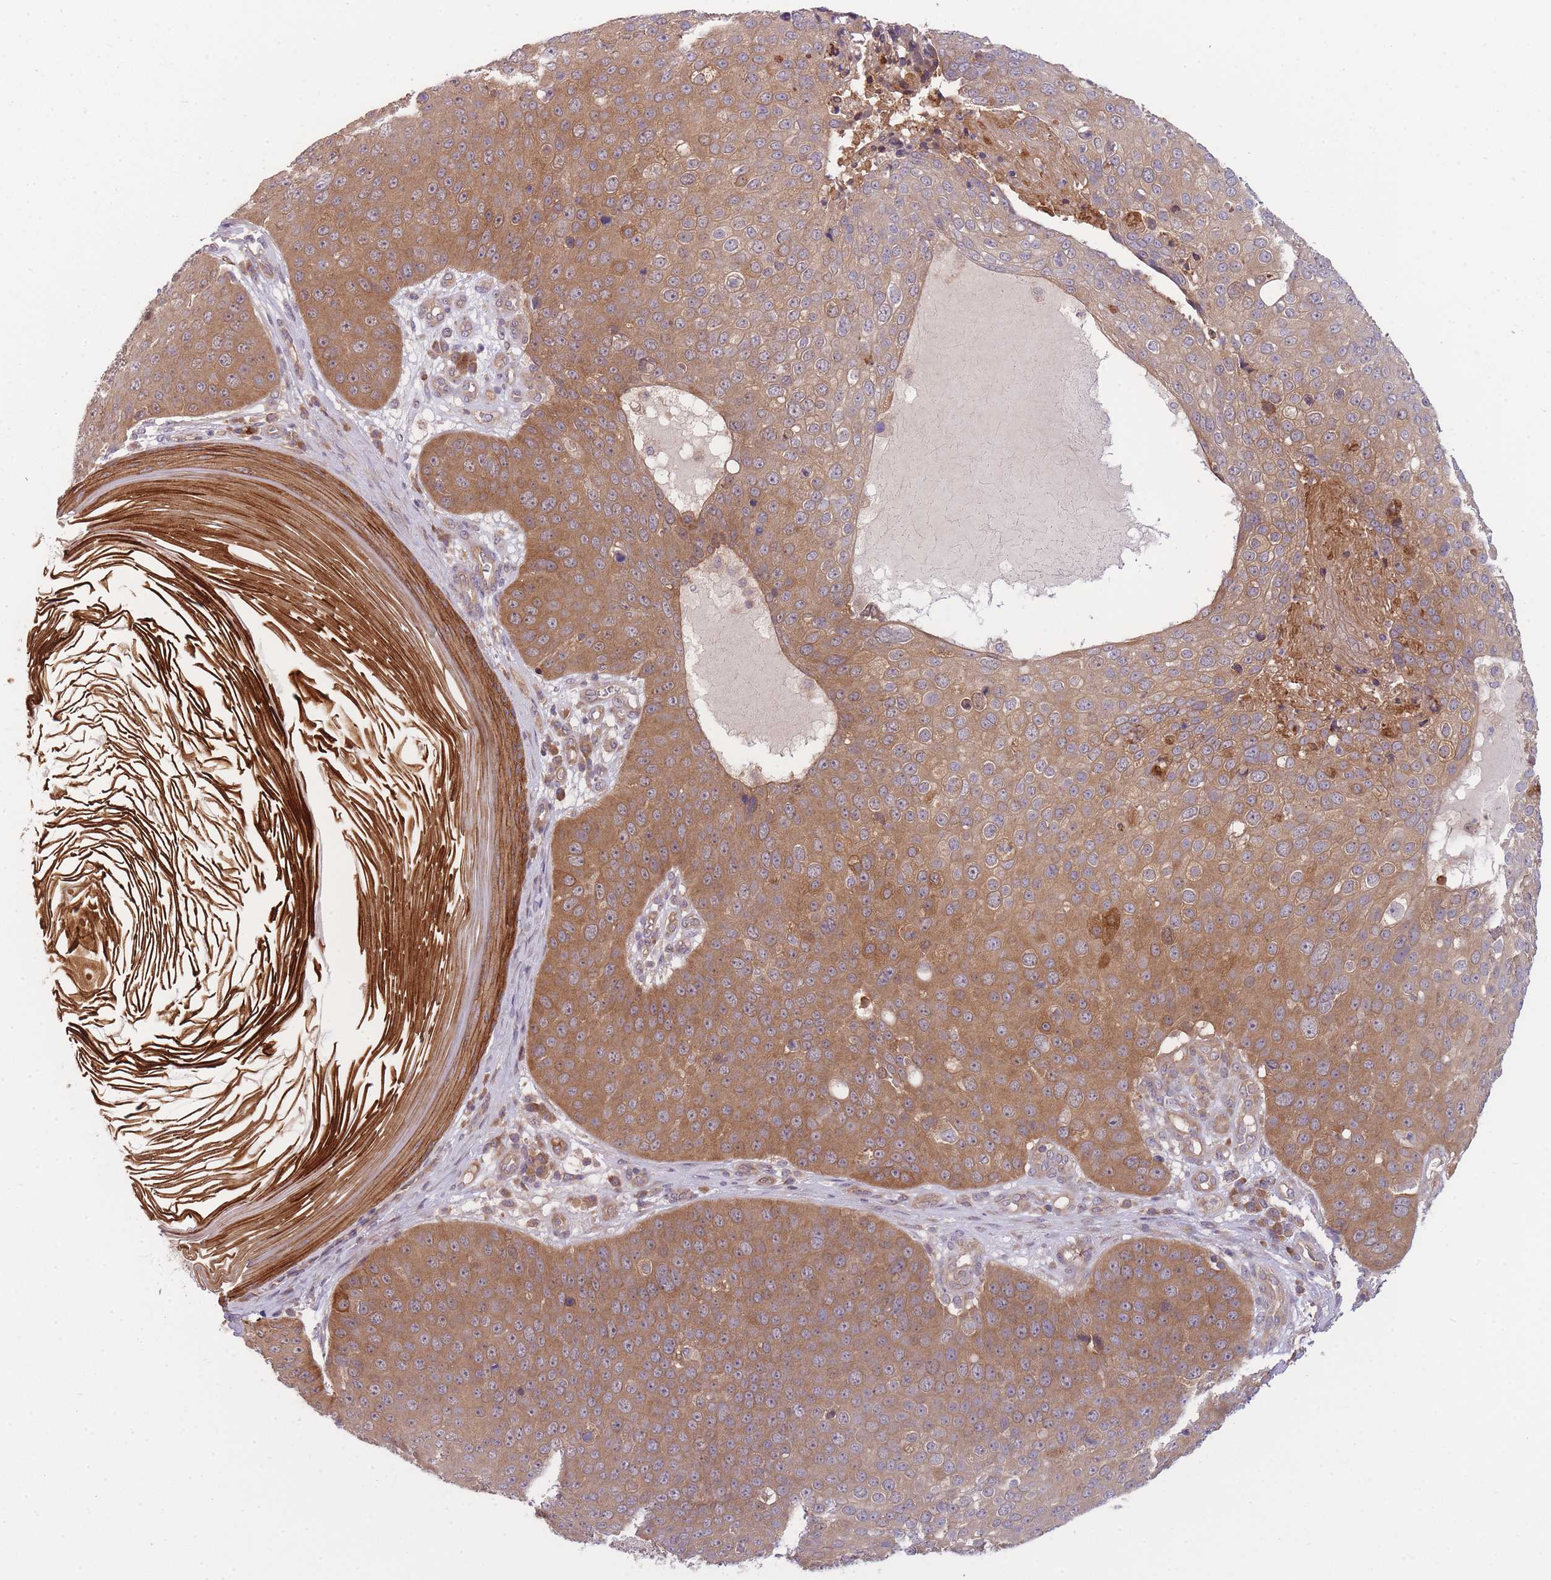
{"staining": {"intensity": "moderate", "quantity": ">75%", "location": "cytoplasmic/membranous"}, "tissue": "skin cancer", "cell_type": "Tumor cells", "image_type": "cancer", "snomed": [{"axis": "morphology", "description": "Squamous cell carcinoma, NOS"}, {"axis": "topography", "description": "Skin"}], "caption": "This is an image of immunohistochemistry staining of skin squamous cell carcinoma, which shows moderate expression in the cytoplasmic/membranous of tumor cells.", "gene": "PFDN6", "patient": {"sex": "male", "age": 71}}